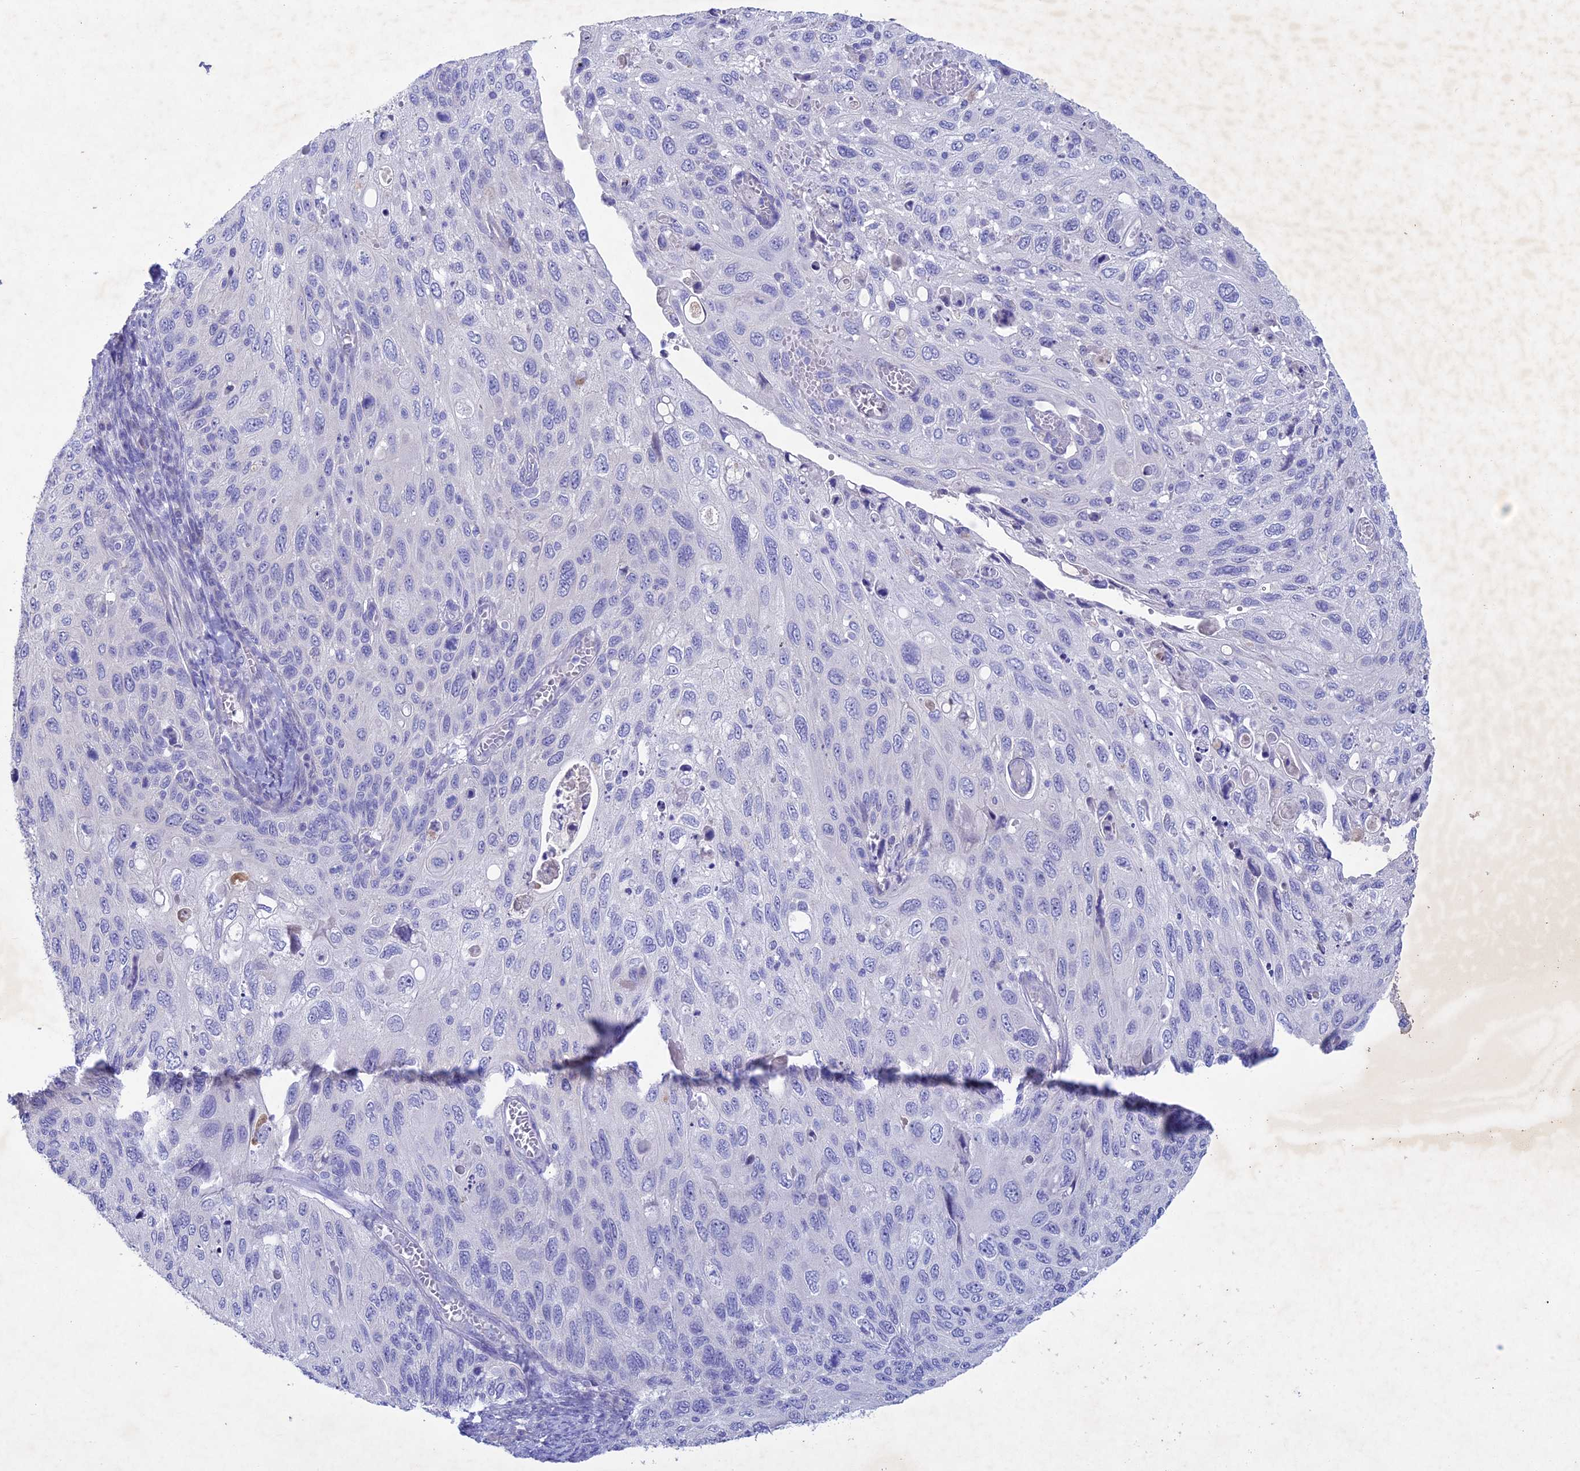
{"staining": {"intensity": "negative", "quantity": "none", "location": "none"}, "tissue": "cervical cancer", "cell_type": "Tumor cells", "image_type": "cancer", "snomed": [{"axis": "morphology", "description": "Squamous cell carcinoma, NOS"}, {"axis": "topography", "description": "Cervix"}], "caption": "Cervical cancer (squamous cell carcinoma) was stained to show a protein in brown. There is no significant expression in tumor cells.", "gene": "BTBD19", "patient": {"sex": "female", "age": 70}}